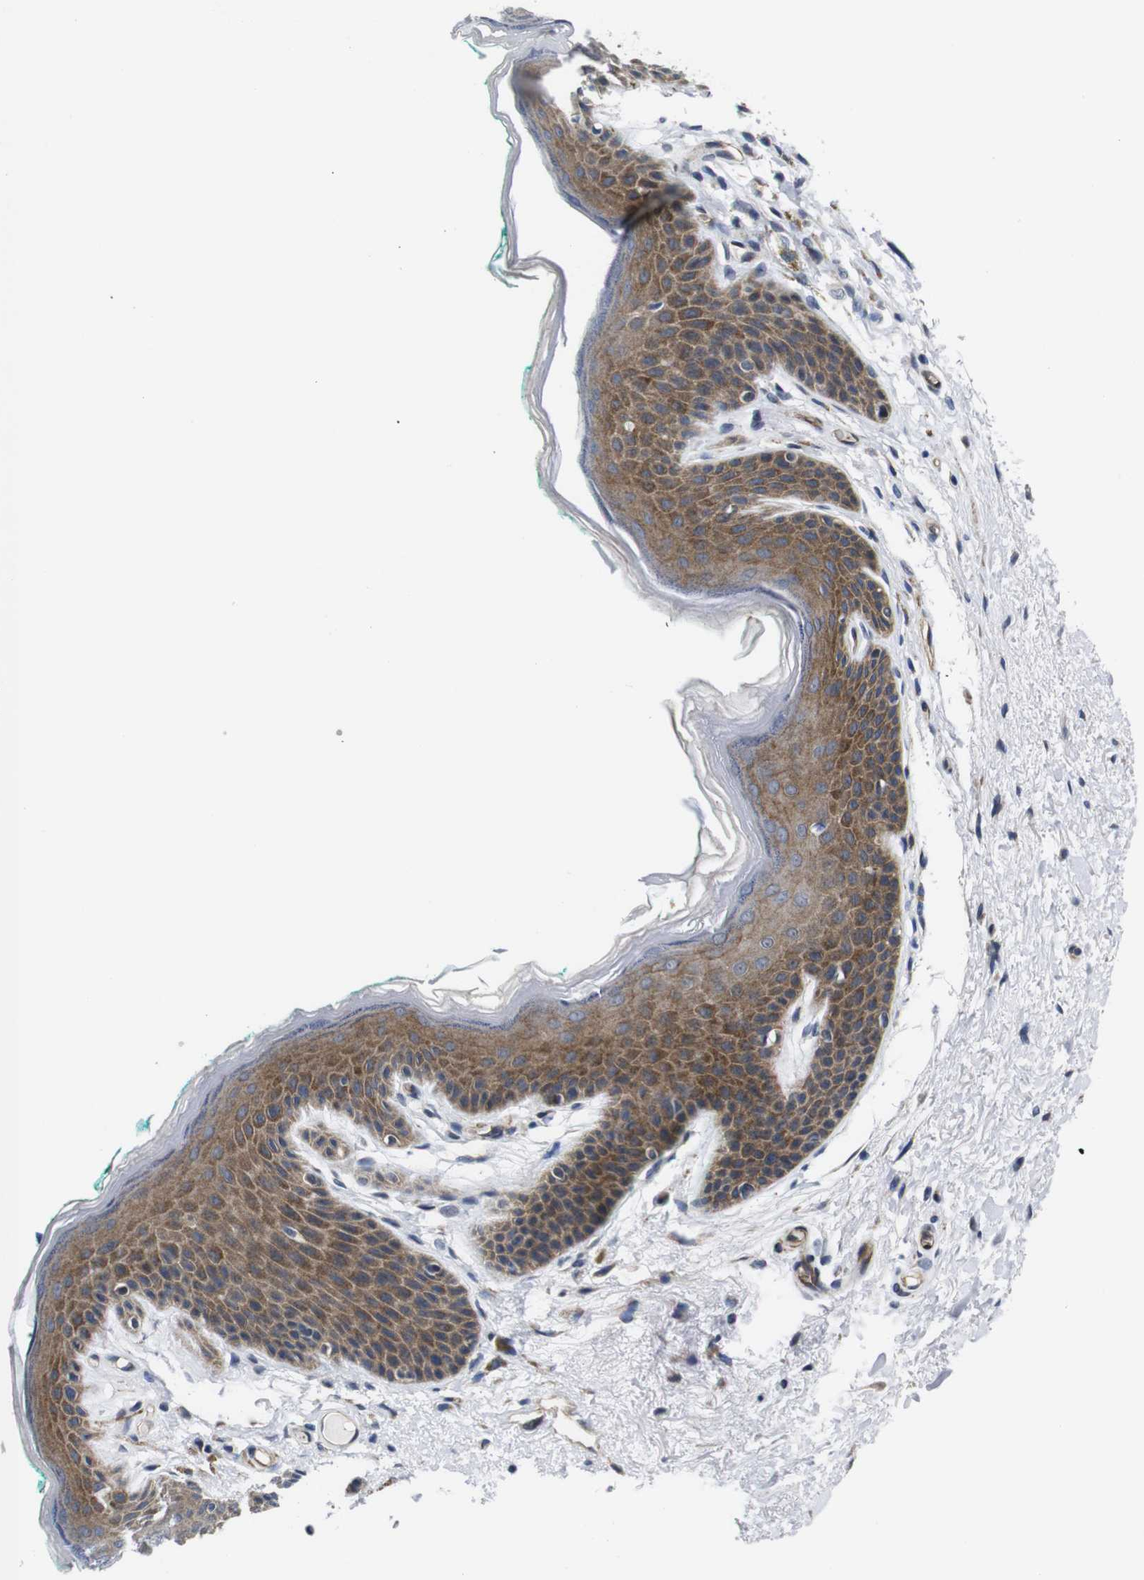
{"staining": {"intensity": "moderate", "quantity": "25%-75%", "location": "cytoplasmic/membranous"}, "tissue": "skin", "cell_type": "Epidermal cells", "image_type": "normal", "snomed": [{"axis": "morphology", "description": "Normal tissue, NOS"}, {"axis": "topography", "description": "Anal"}], "caption": "DAB (3,3'-diaminobenzidine) immunohistochemical staining of benign human skin shows moderate cytoplasmic/membranous protein staining in about 25%-75% of epidermal cells.", "gene": "SOCS3", "patient": {"sex": "male", "age": 74}}